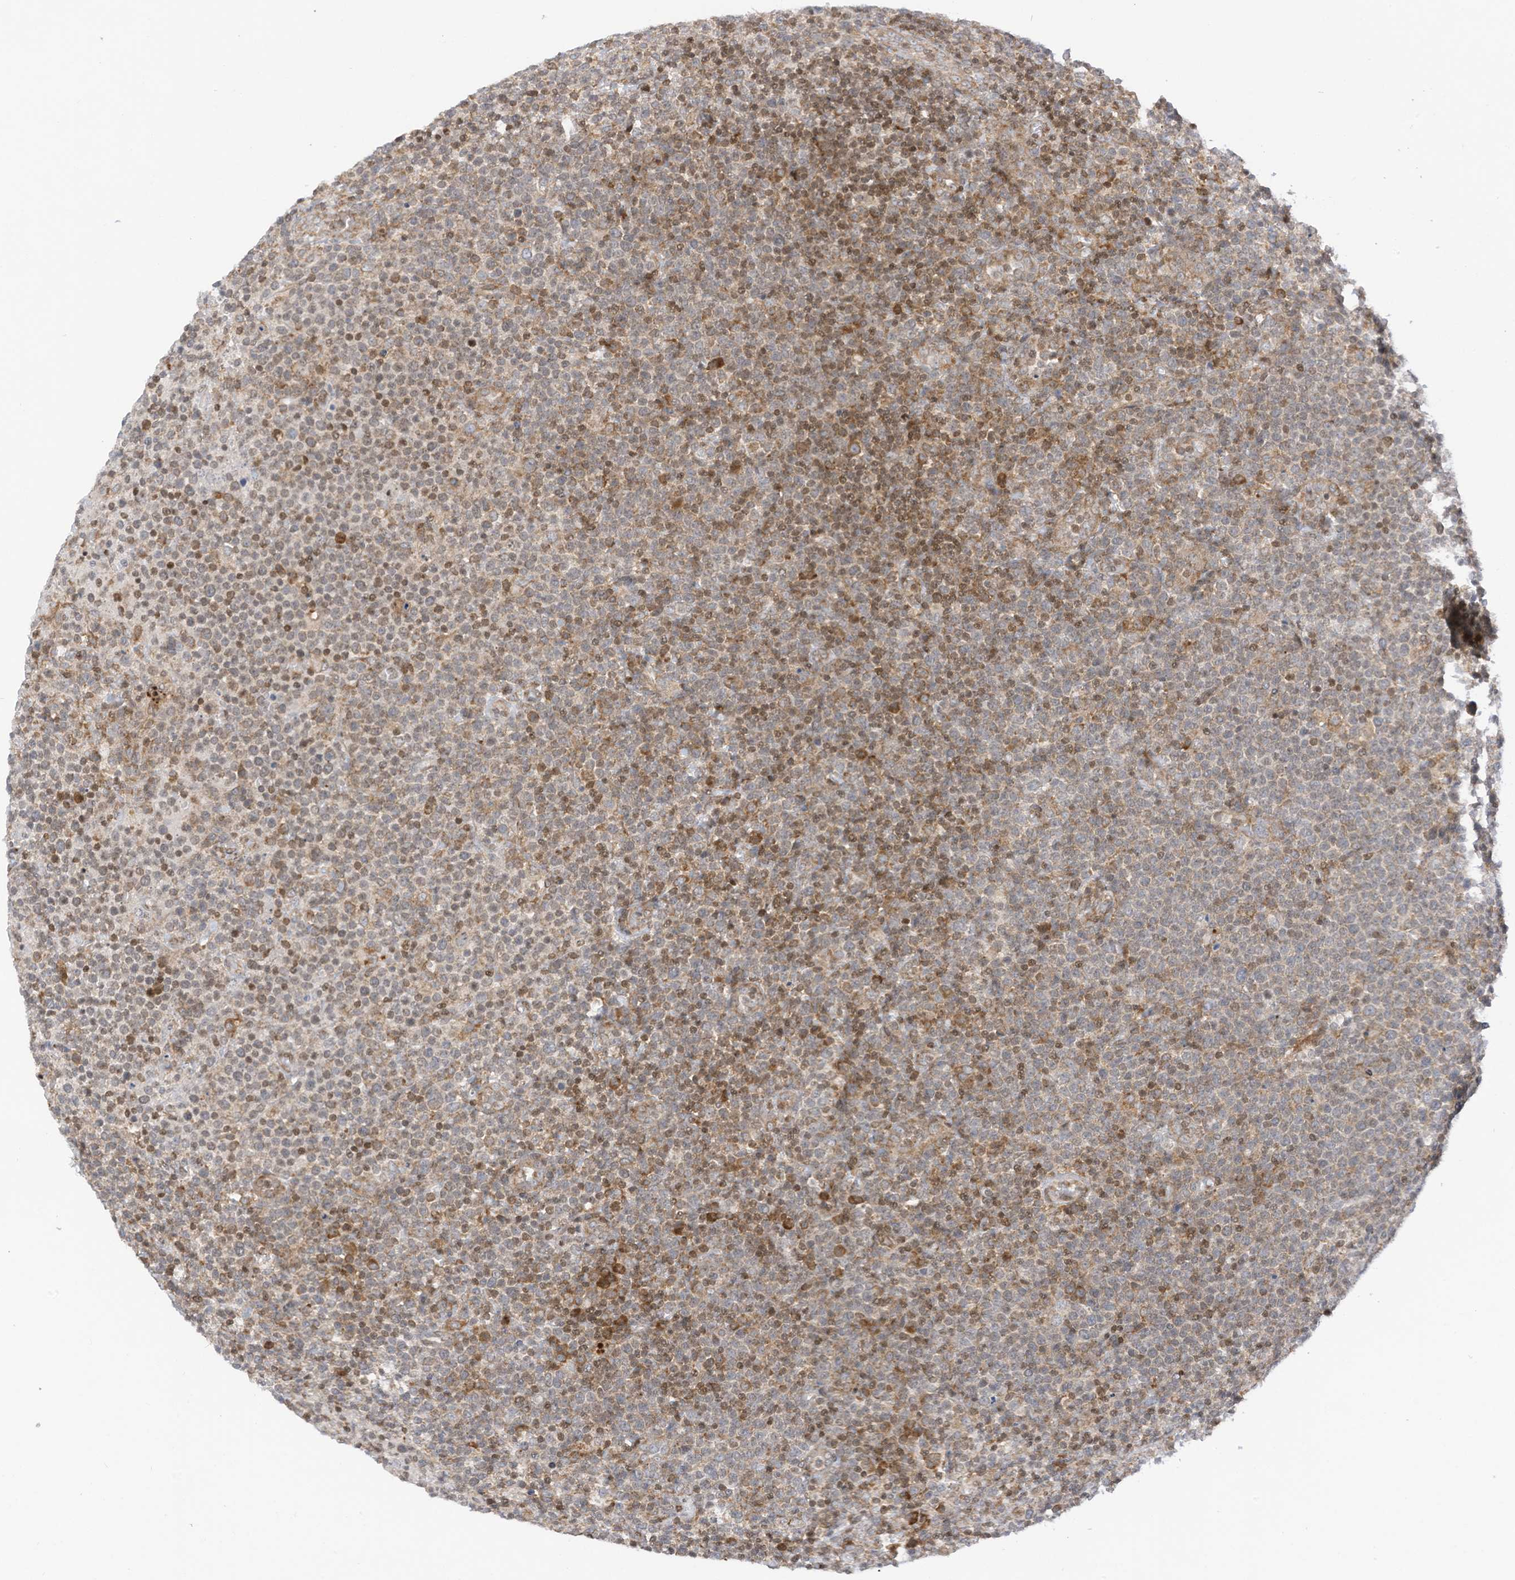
{"staining": {"intensity": "moderate", "quantity": "<25%", "location": "cytoplasmic/membranous"}, "tissue": "lymphoma", "cell_type": "Tumor cells", "image_type": "cancer", "snomed": [{"axis": "morphology", "description": "Malignant lymphoma, non-Hodgkin's type, High grade"}, {"axis": "topography", "description": "Lymph node"}], "caption": "Immunohistochemistry histopathology image of malignant lymphoma, non-Hodgkin's type (high-grade) stained for a protein (brown), which exhibits low levels of moderate cytoplasmic/membranous staining in about <25% of tumor cells.", "gene": "EDF1", "patient": {"sex": "male", "age": 61}}